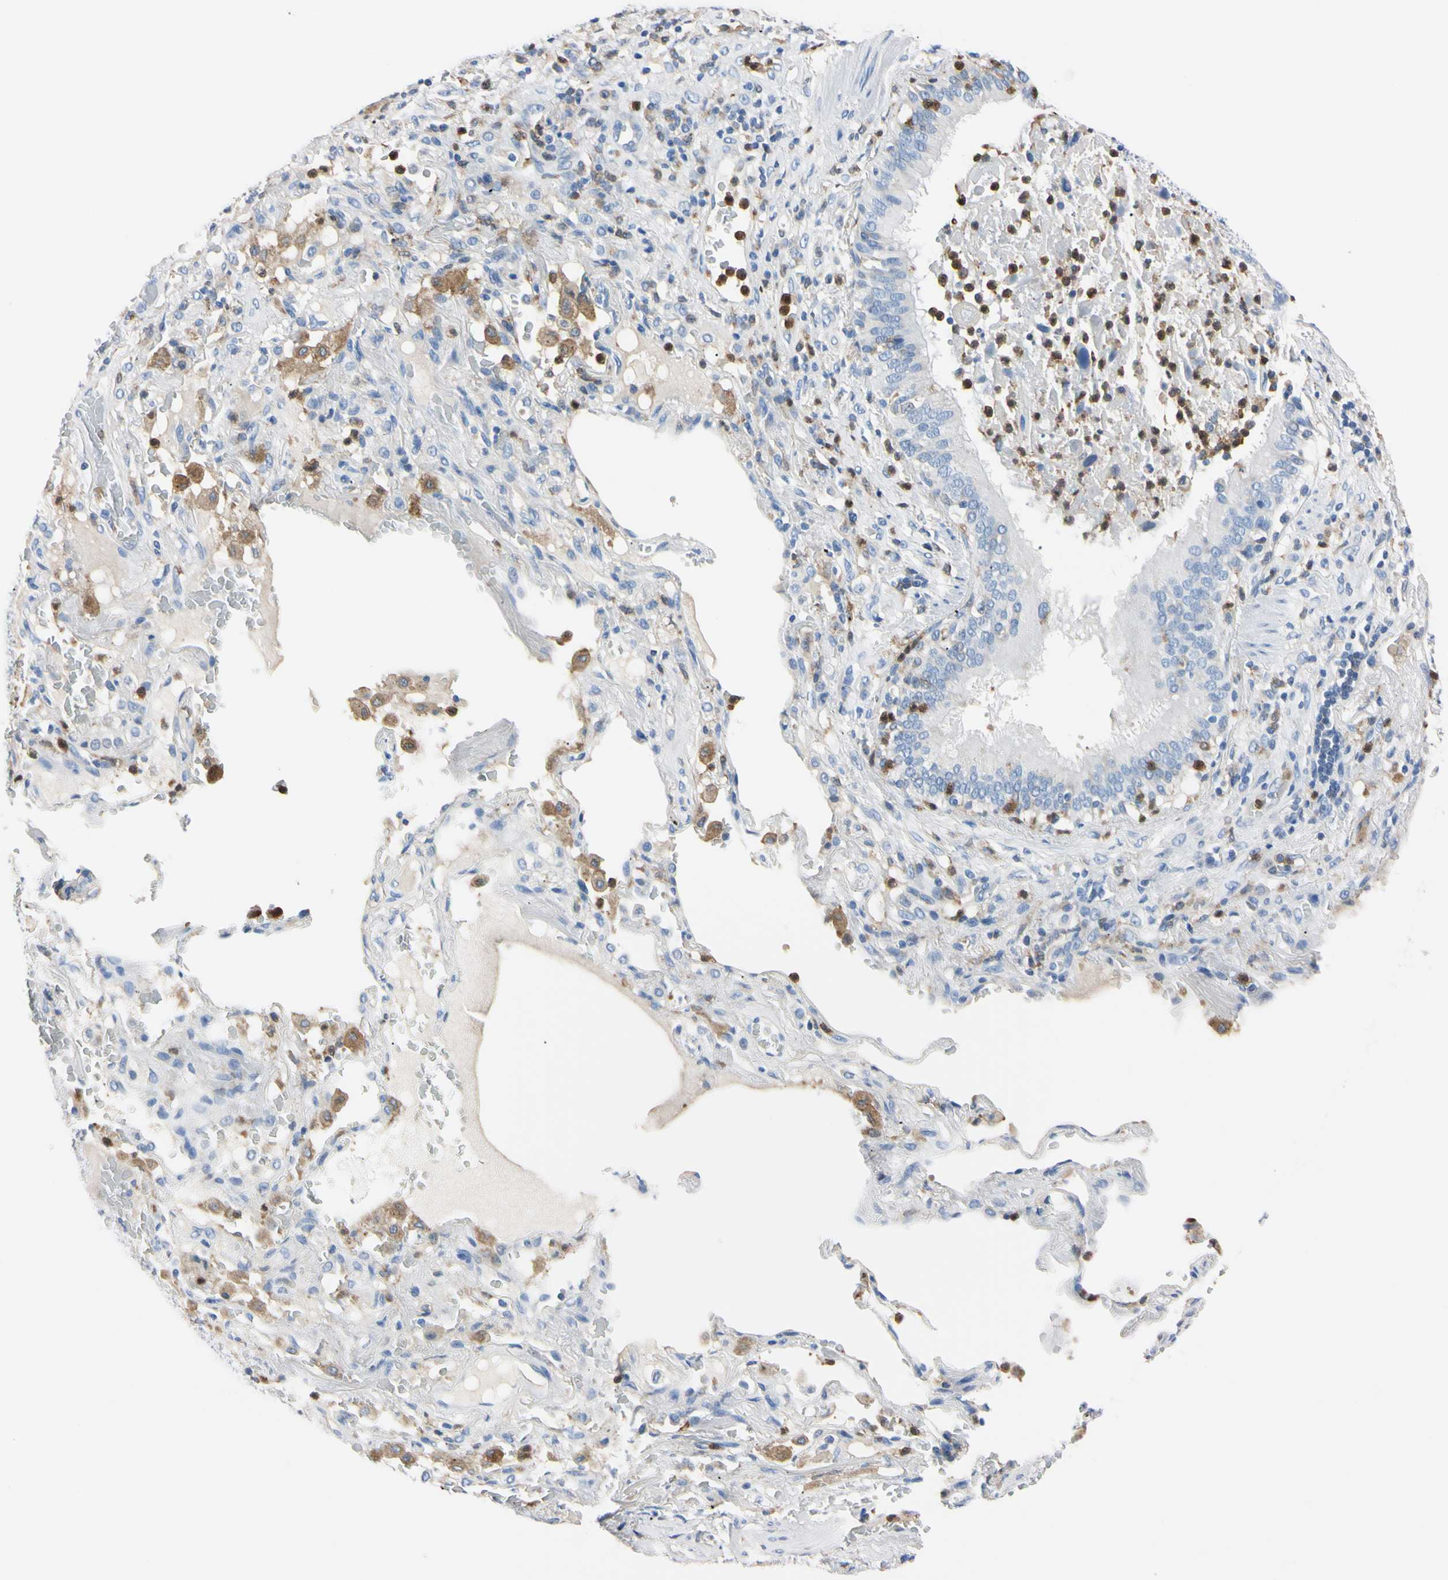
{"staining": {"intensity": "negative", "quantity": "none", "location": "none"}, "tissue": "lung cancer", "cell_type": "Tumor cells", "image_type": "cancer", "snomed": [{"axis": "morphology", "description": "Squamous cell carcinoma, NOS"}, {"axis": "topography", "description": "Lung"}], "caption": "This is an IHC micrograph of human lung squamous cell carcinoma. There is no expression in tumor cells.", "gene": "NCF4", "patient": {"sex": "male", "age": 57}}